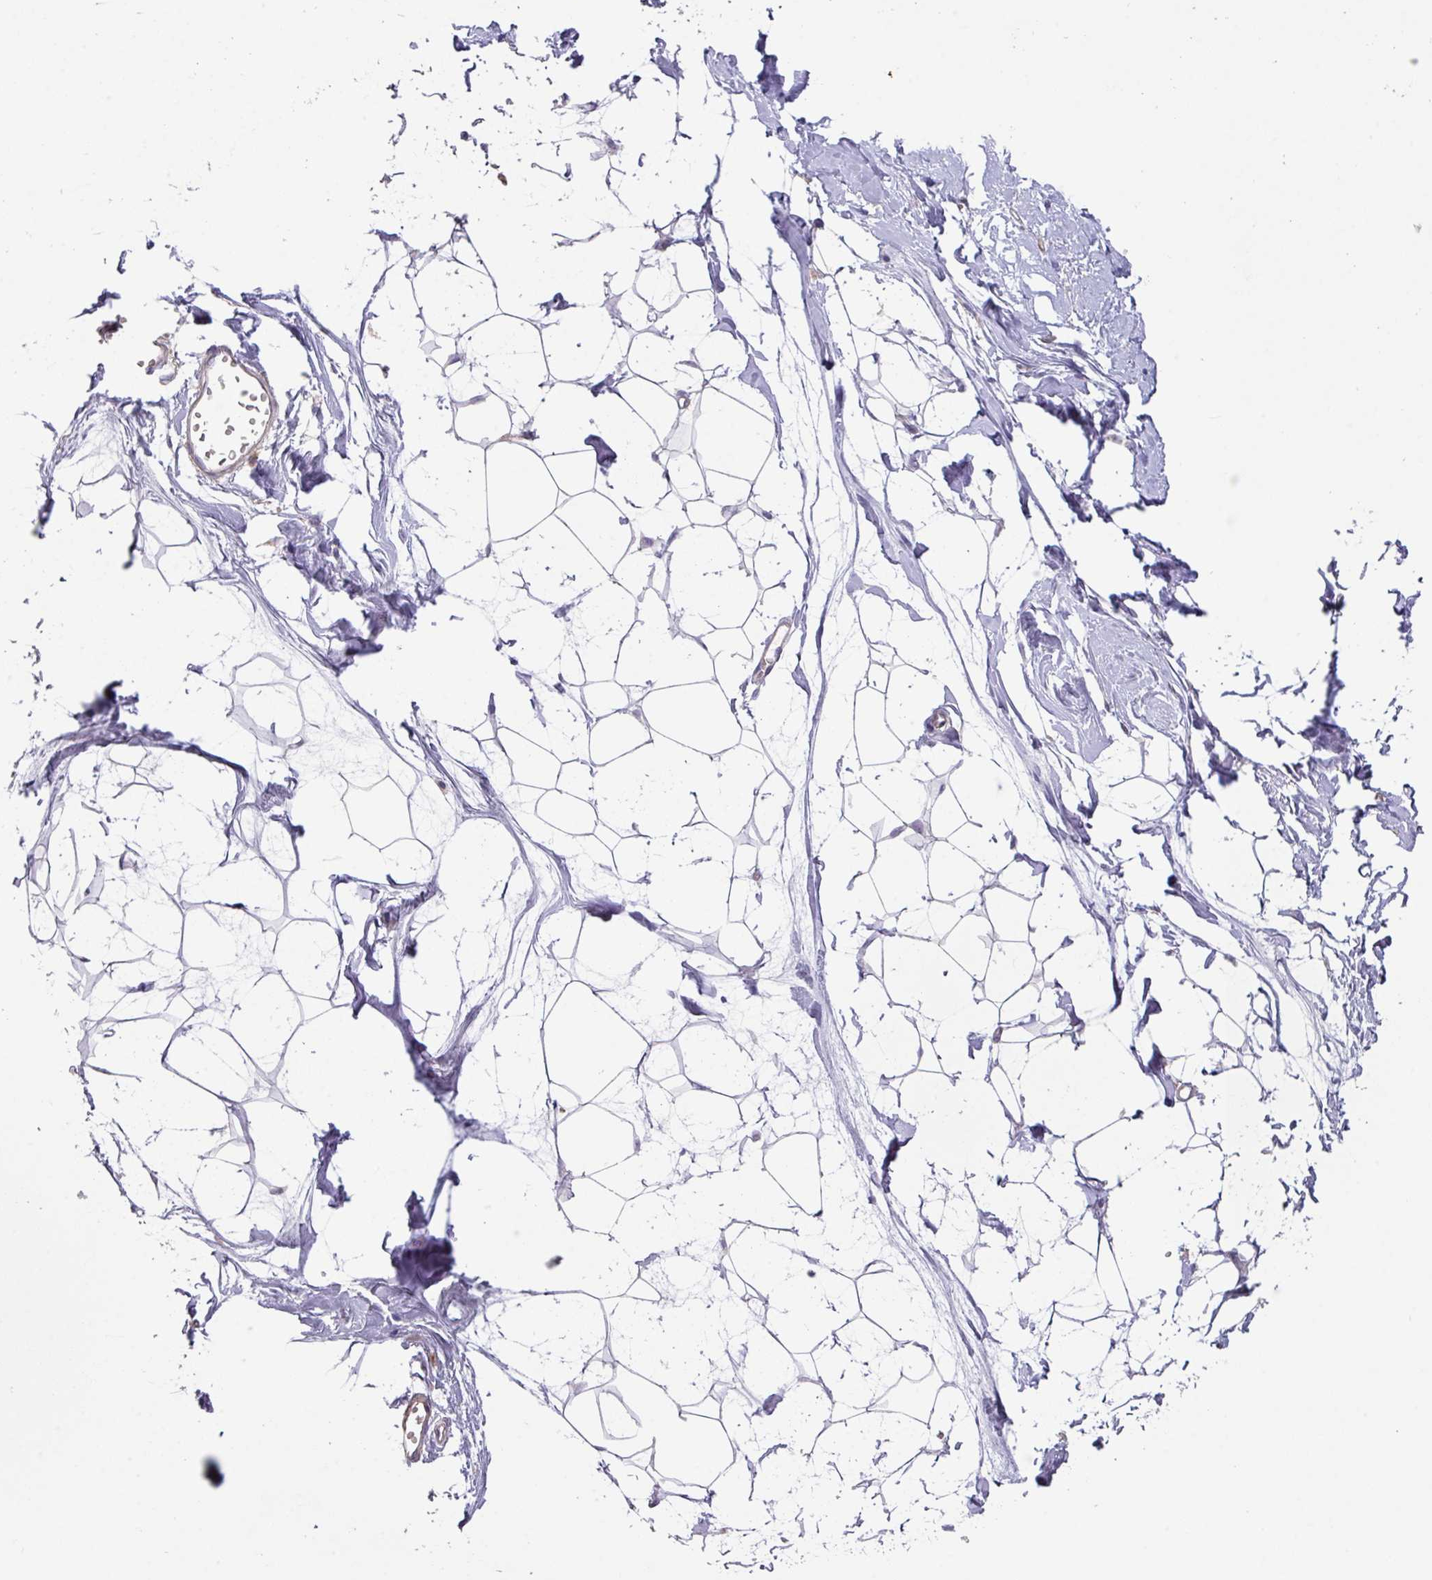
{"staining": {"intensity": "negative", "quantity": "none", "location": "none"}, "tissue": "breast", "cell_type": "Adipocytes", "image_type": "normal", "snomed": [{"axis": "morphology", "description": "Normal tissue, NOS"}, {"axis": "topography", "description": "Breast"}], "caption": "Breast was stained to show a protein in brown. There is no significant positivity in adipocytes. (Brightfield microscopy of DAB (3,3'-diaminobenzidine) IHC at high magnification).", "gene": "PRADC1", "patient": {"sex": "female", "age": 45}}